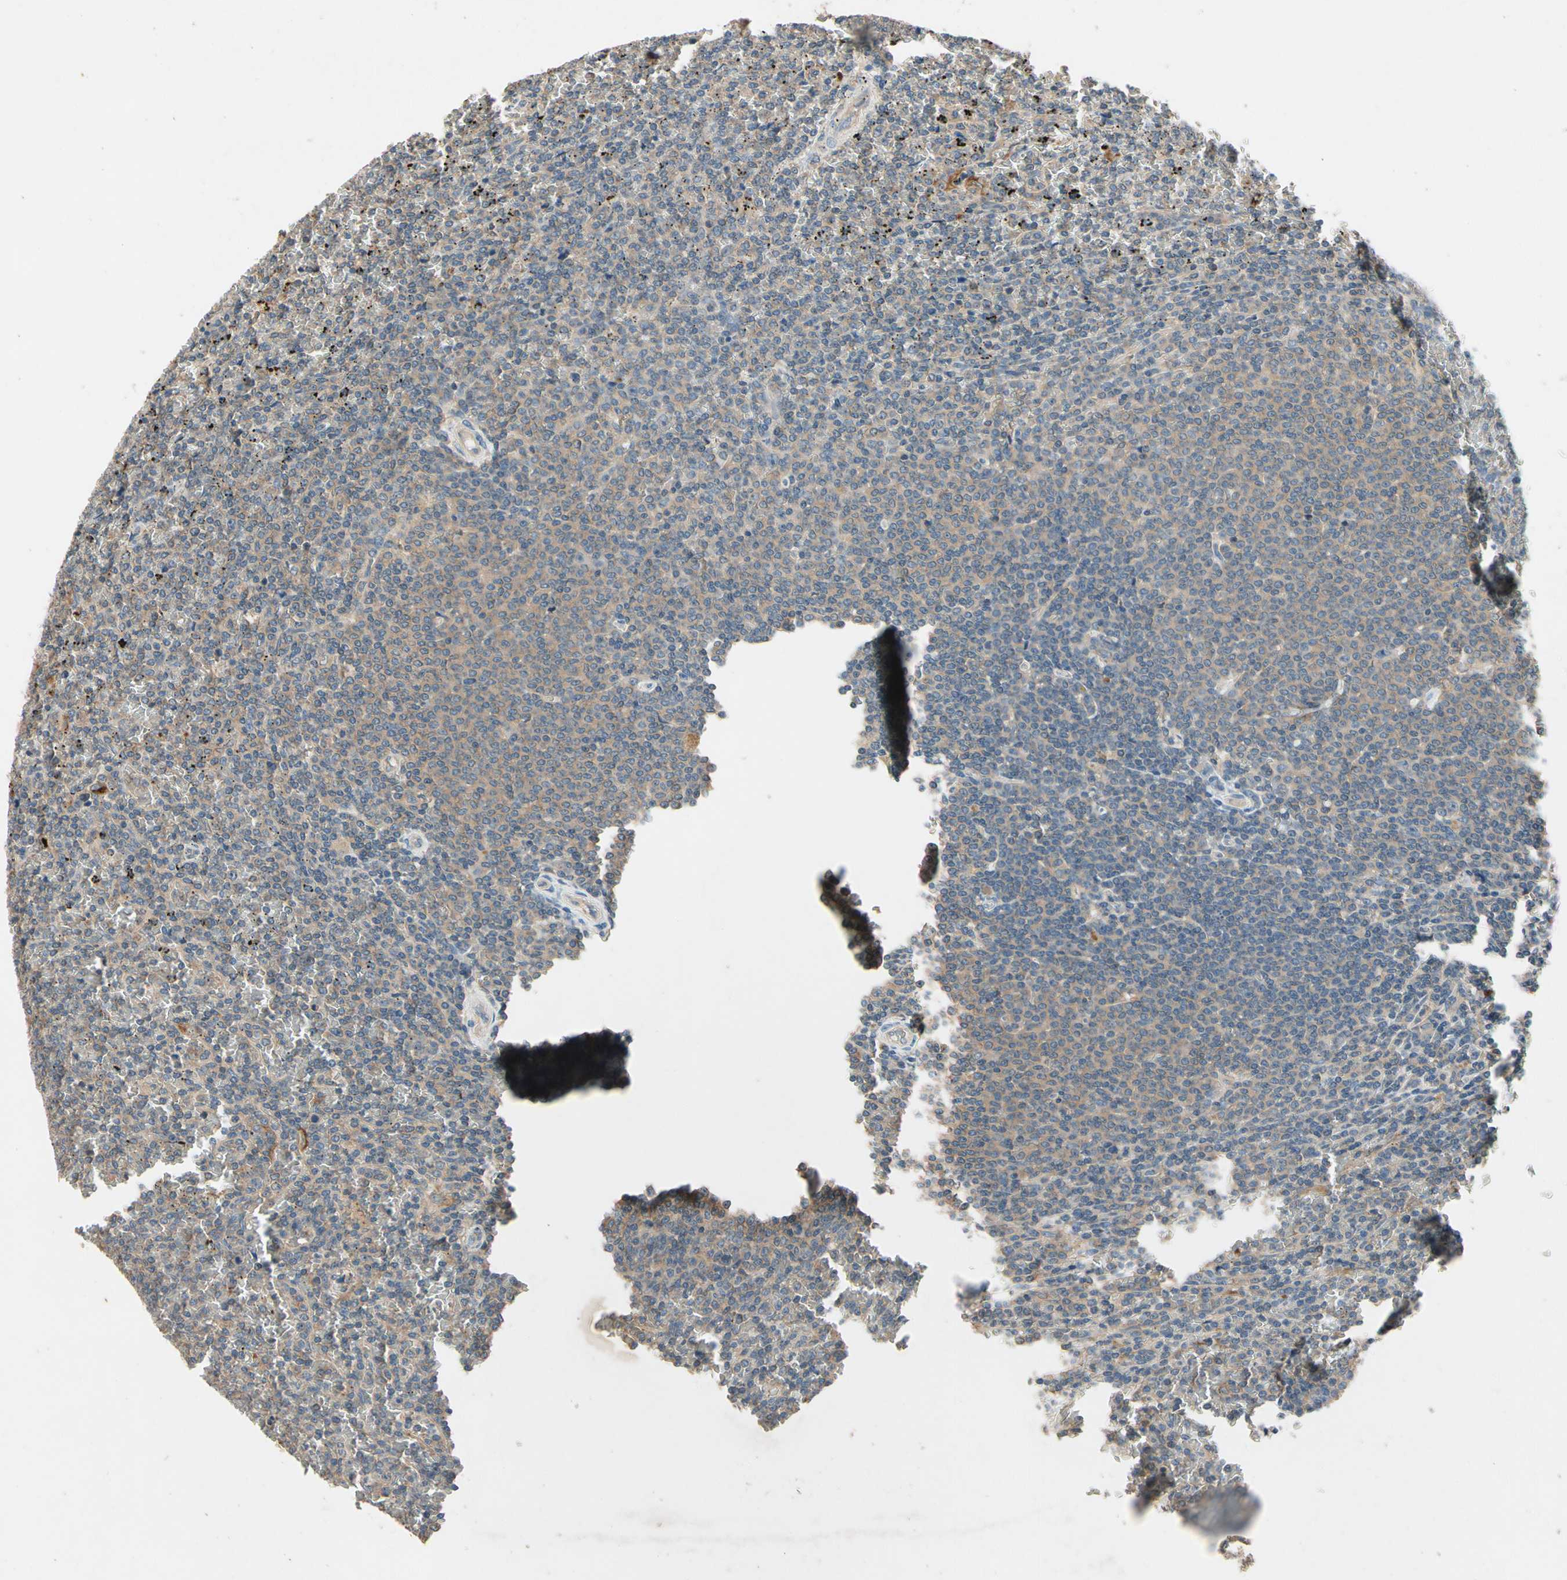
{"staining": {"intensity": "weak", "quantity": ">75%", "location": "cytoplasmic/membranous"}, "tissue": "lymphoma", "cell_type": "Tumor cells", "image_type": "cancer", "snomed": [{"axis": "morphology", "description": "Malignant lymphoma, non-Hodgkin's type, Low grade"}, {"axis": "topography", "description": "Spleen"}], "caption": "Lymphoma stained for a protein shows weak cytoplasmic/membranous positivity in tumor cells.", "gene": "IL1RL1", "patient": {"sex": "female", "age": 77}}